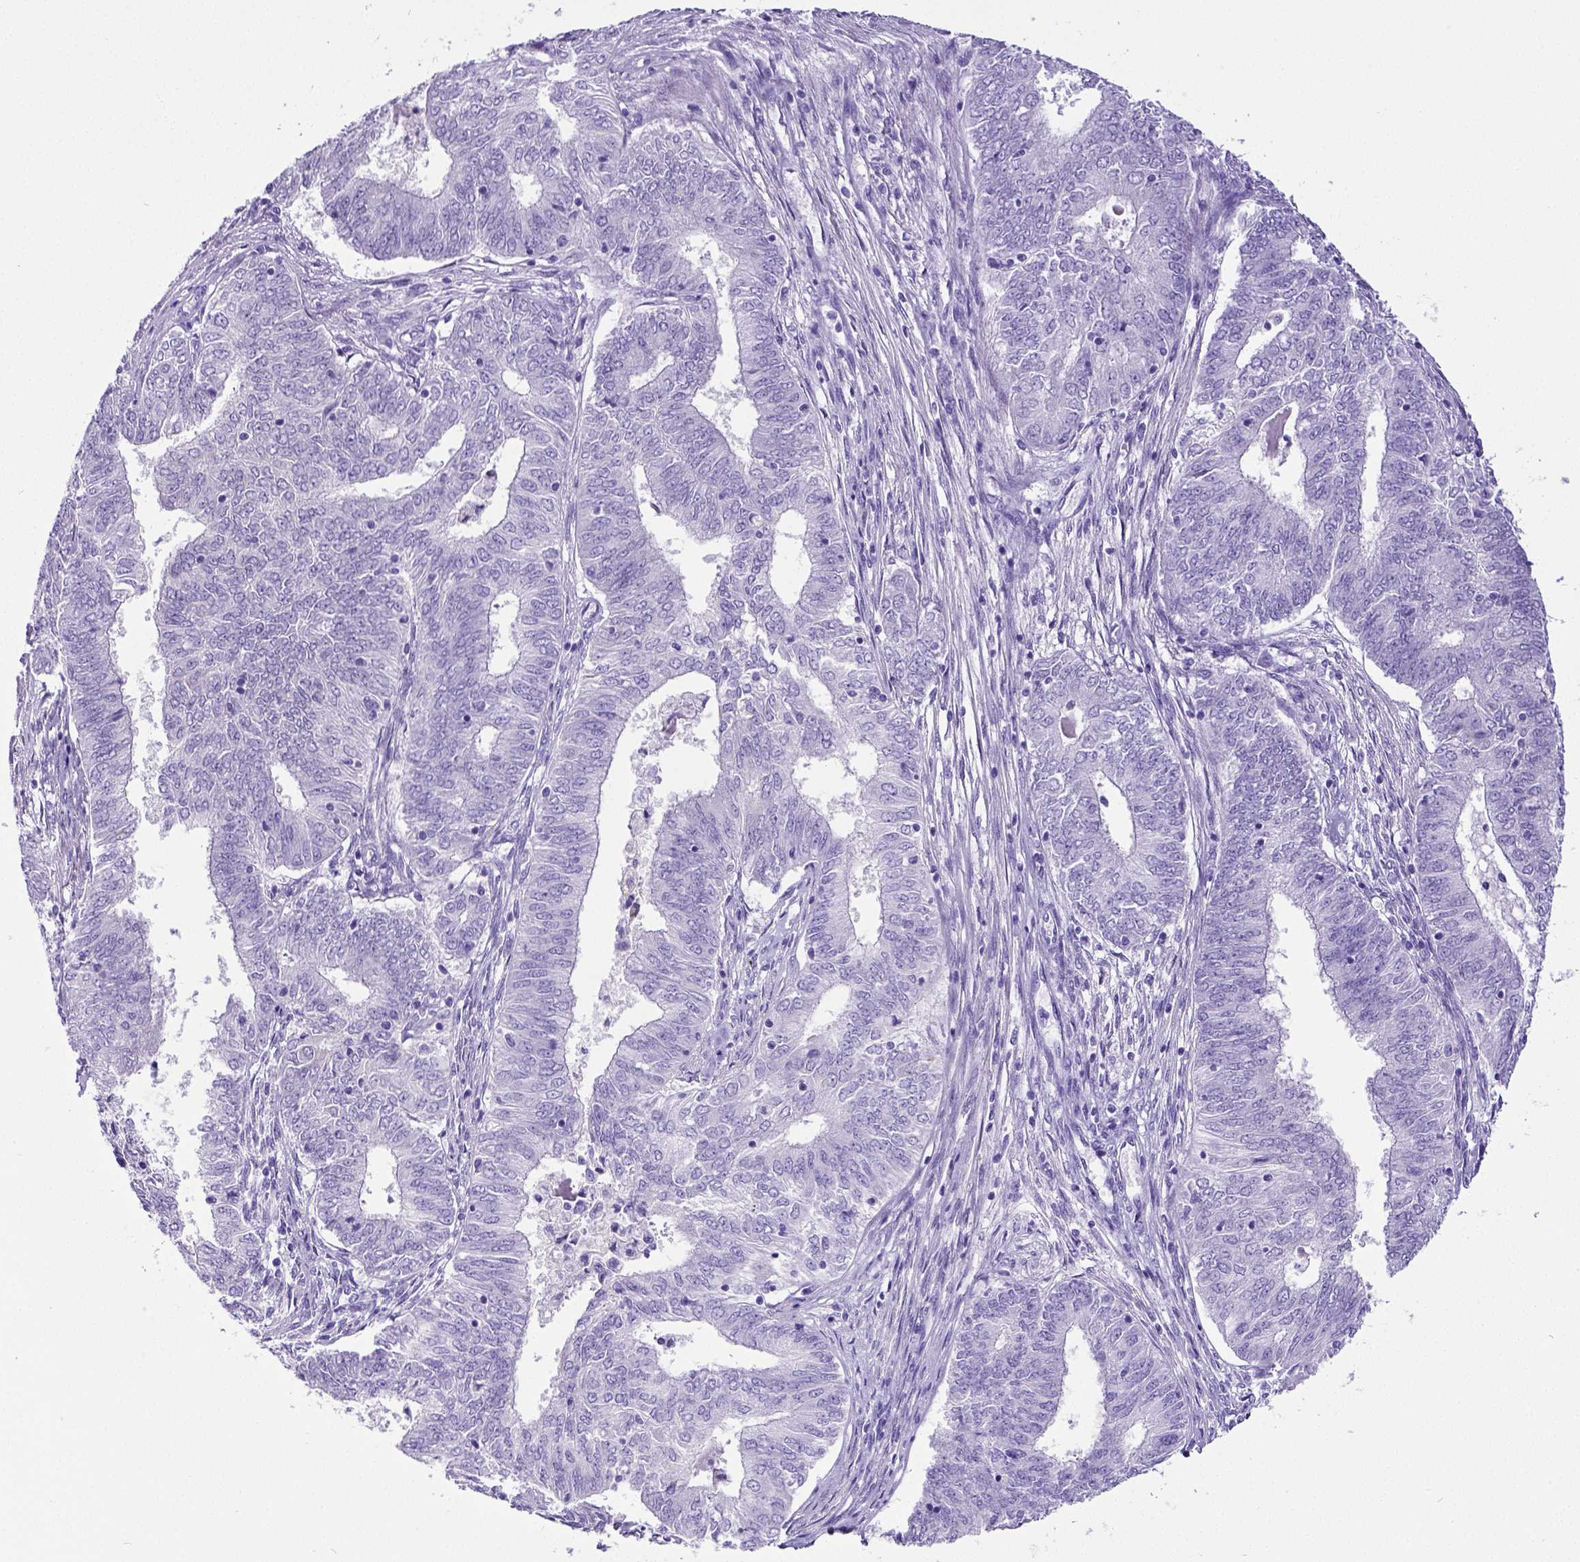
{"staining": {"intensity": "negative", "quantity": "none", "location": "none"}, "tissue": "endometrial cancer", "cell_type": "Tumor cells", "image_type": "cancer", "snomed": [{"axis": "morphology", "description": "Adenocarcinoma, NOS"}, {"axis": "topography", "description": "Endometrium"}], "caption": "An image of human endometrial adenocarcinoma is negative for staining in tumor cells. (Stains: DAB (3,3'-diaminobenzidine) IHC with hematoxylin counter stain, Microscopy: brightfield microscopy at high magnification).", "gene": "SATB2", "patient": {"sex": "female", "age": 62}}